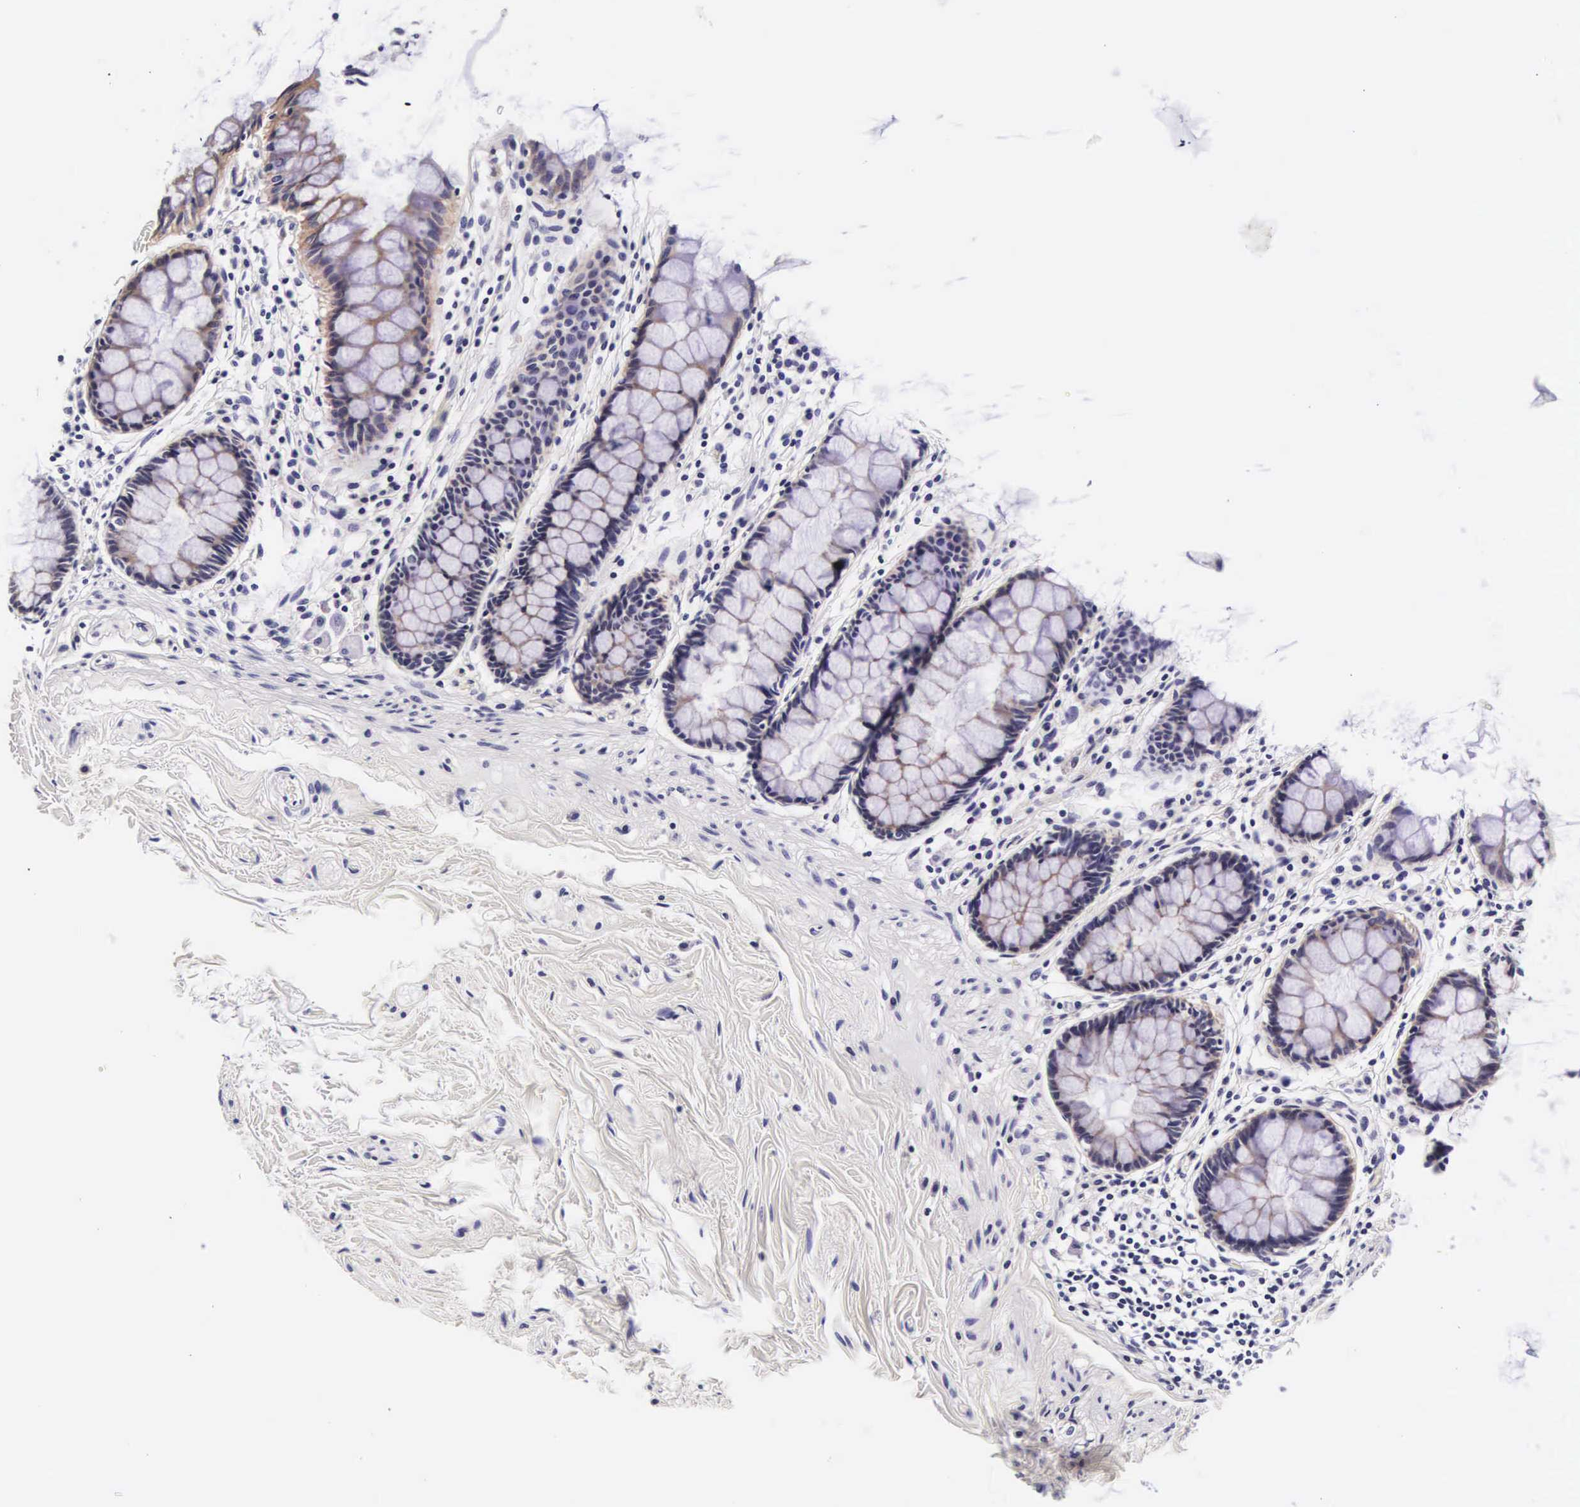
{"staining": {"intensity": "weak", "quantity": "25%-75%", "location": "cytoplasmic/membranous"}, "tissue": "rectum", "cell_type": "Glandular cells", "image_type": "normal", "snomed": [{"axis": "morphology", "description": "Normal tissue, NOS"}, {"axis": "topography", "description": "Rectum"}], "caption": "Weak cytoplasmic/membranous expression for a protein is identified in approximately 25%-75% of glandular cells of unremarkable rectum using immunohistochemistry.", "gene": "PHETA2", "patient": {"sex": "male", "age": 86}}